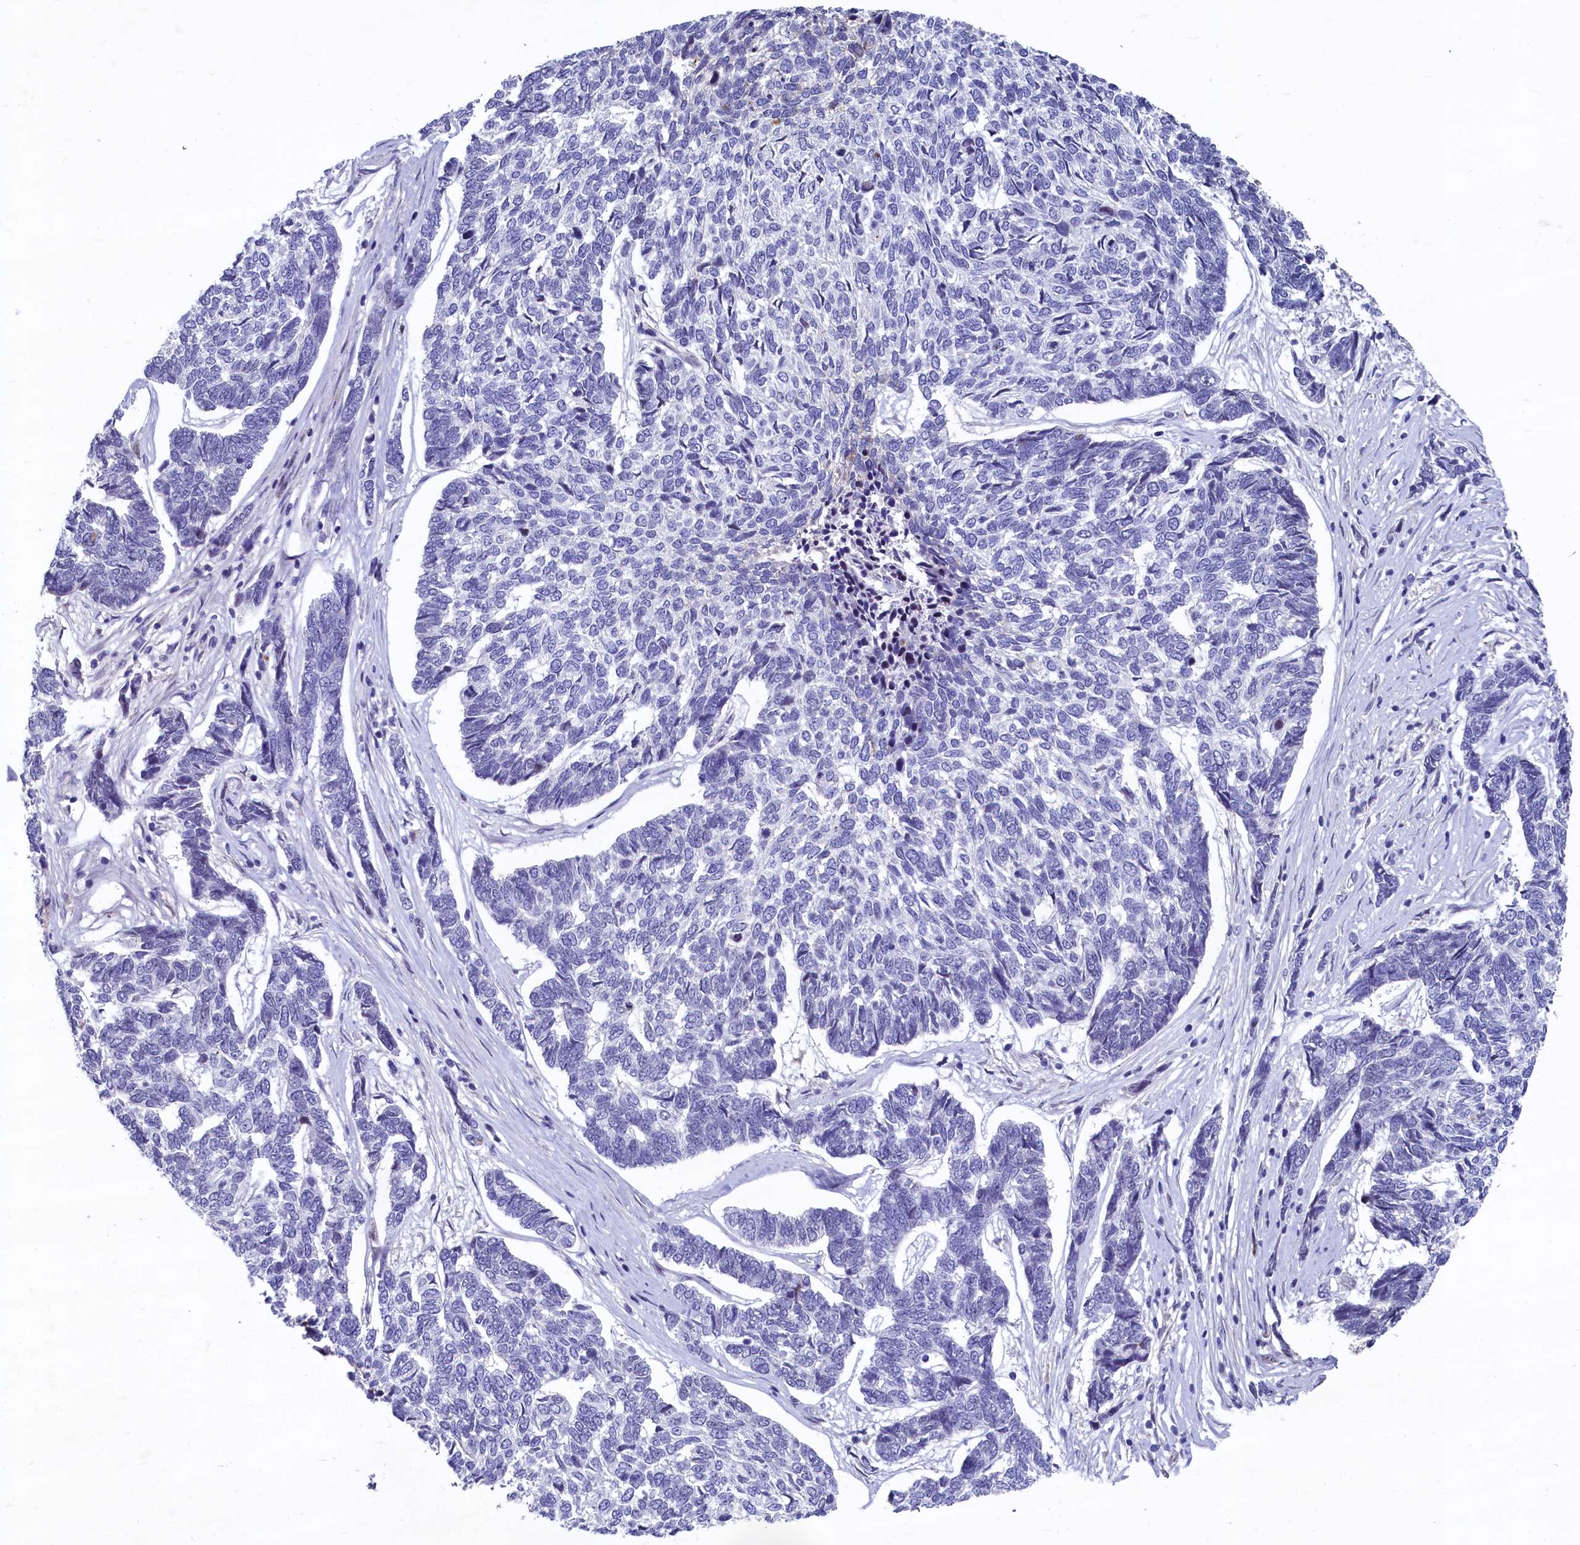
{"staining": {"intensity": "negative", "quantity": "none", "location": "none"}, "tissue": "skin cancer", "cell_type": "Tumor cells", "image_type": "cancer", "snomed": [{"axis": "morphology", "description": "Basal cell carcinoma"}, {"axis": "topography", "description": "Skin"}], "caption": "Tumor cells are negative for brown protein staining in skin basal cell carcinoma. The staining was performed using DAB (3,3'-diaminobenzidine) to visualize the protein expression in brown, while the nuclei were stained in blue with hematoxylin (Magnification: 20x).", "gene": "ASXL3", "patient": {"sex": "female", "age": 65}}